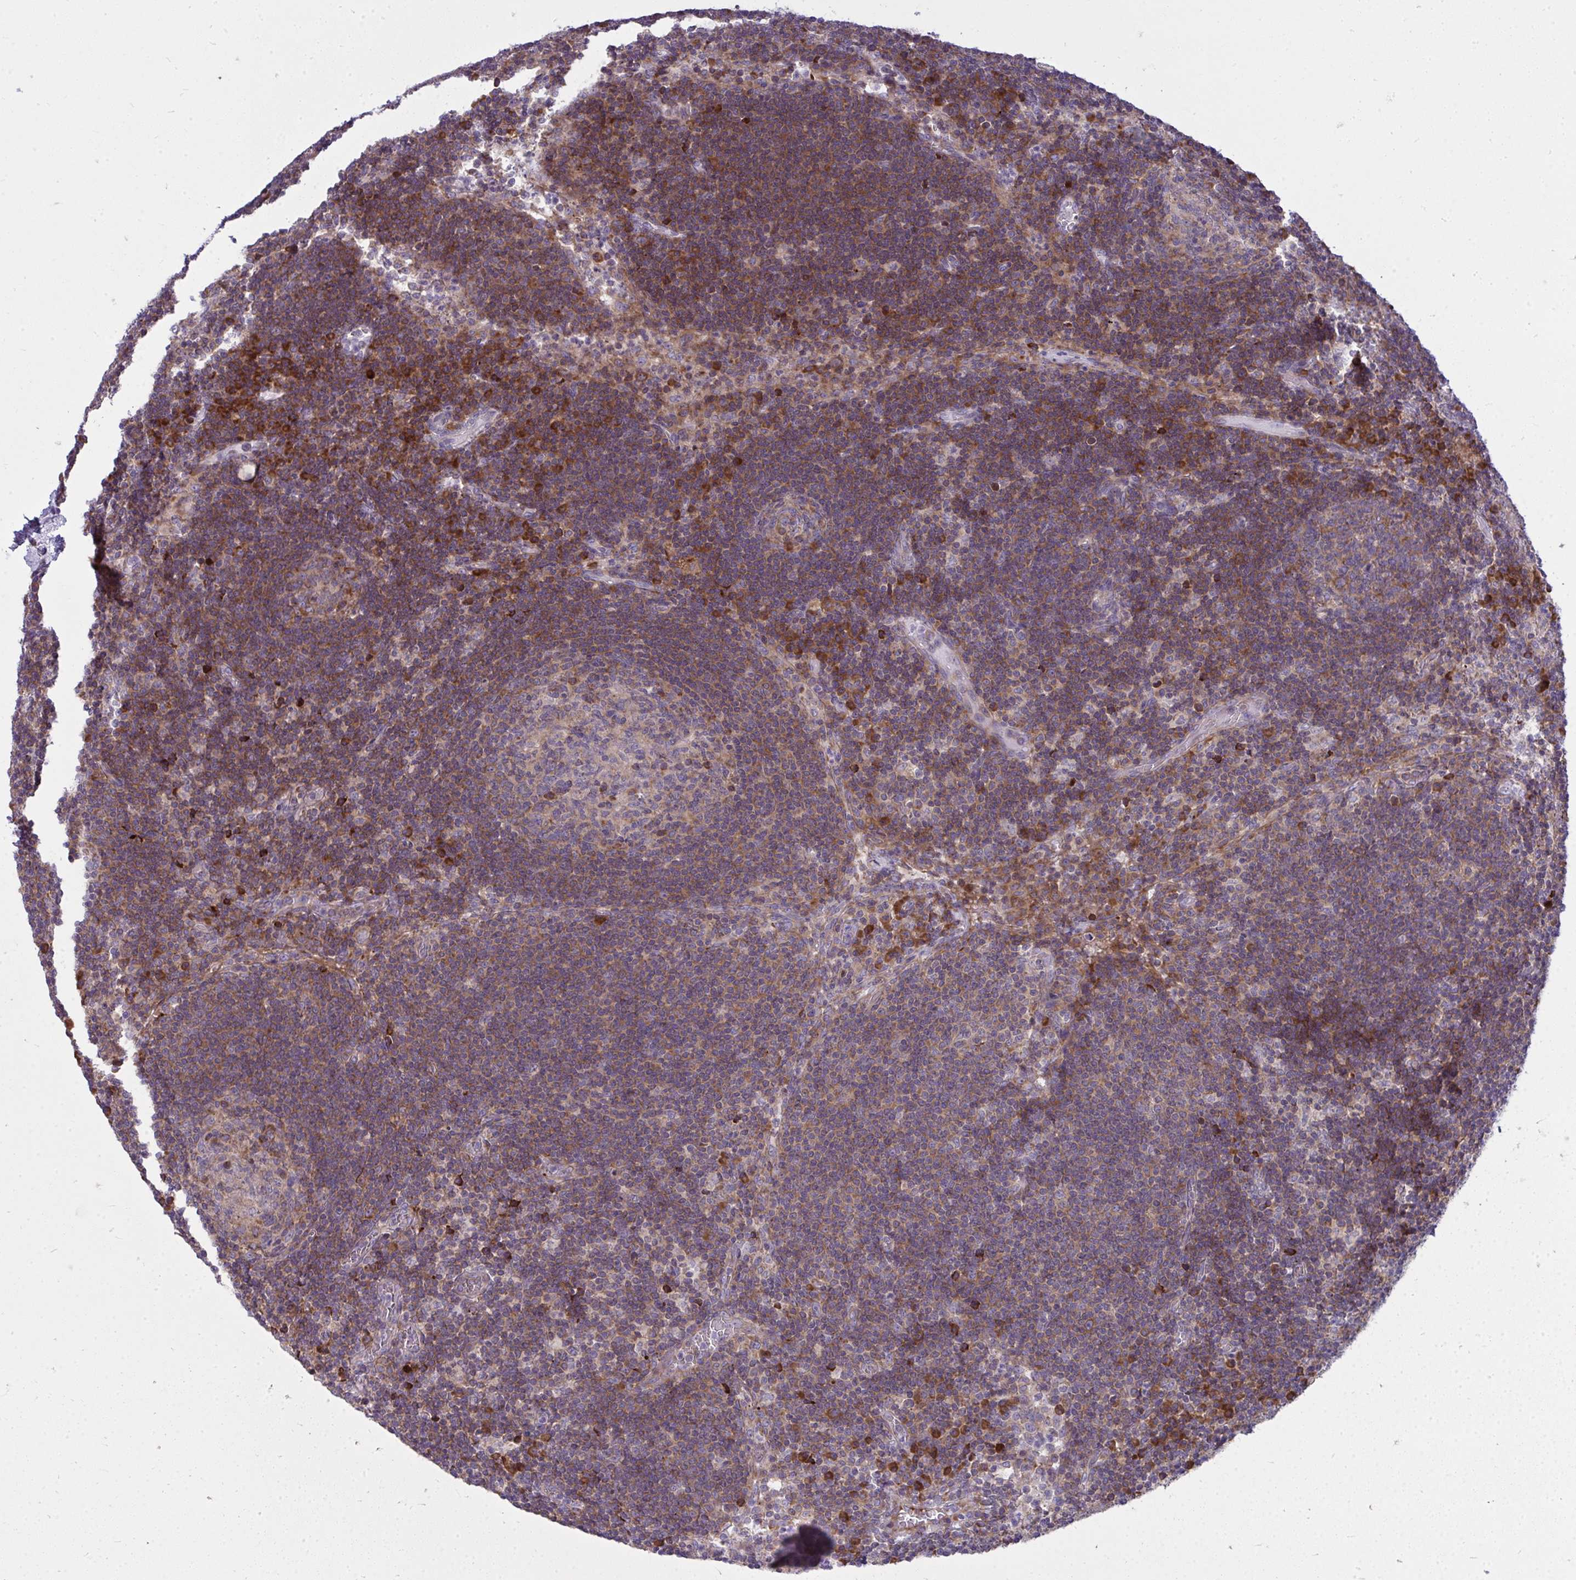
{"staining": {"intensity": "moderate", "quantity": "<25%", "location": "cytoplasmic/membranous"}, "tissue": "lymph node", "cell_type": "Germinal center cells", "image_type": "normal", "snomed": [{"axis": "morphology", "description": "Normal tissue, NOS"}, {"axis": "topography", "description": "Lymph node"}], "caption": "IHC photomicrograph of normal human lymph node stained for a protein (brown), which shows low levels of moderate cytoplasmic/membranous staining in about <25% of germinal center cells.", "gene": "GFPT2", "patient": {"sex": "male", "age": 67}}